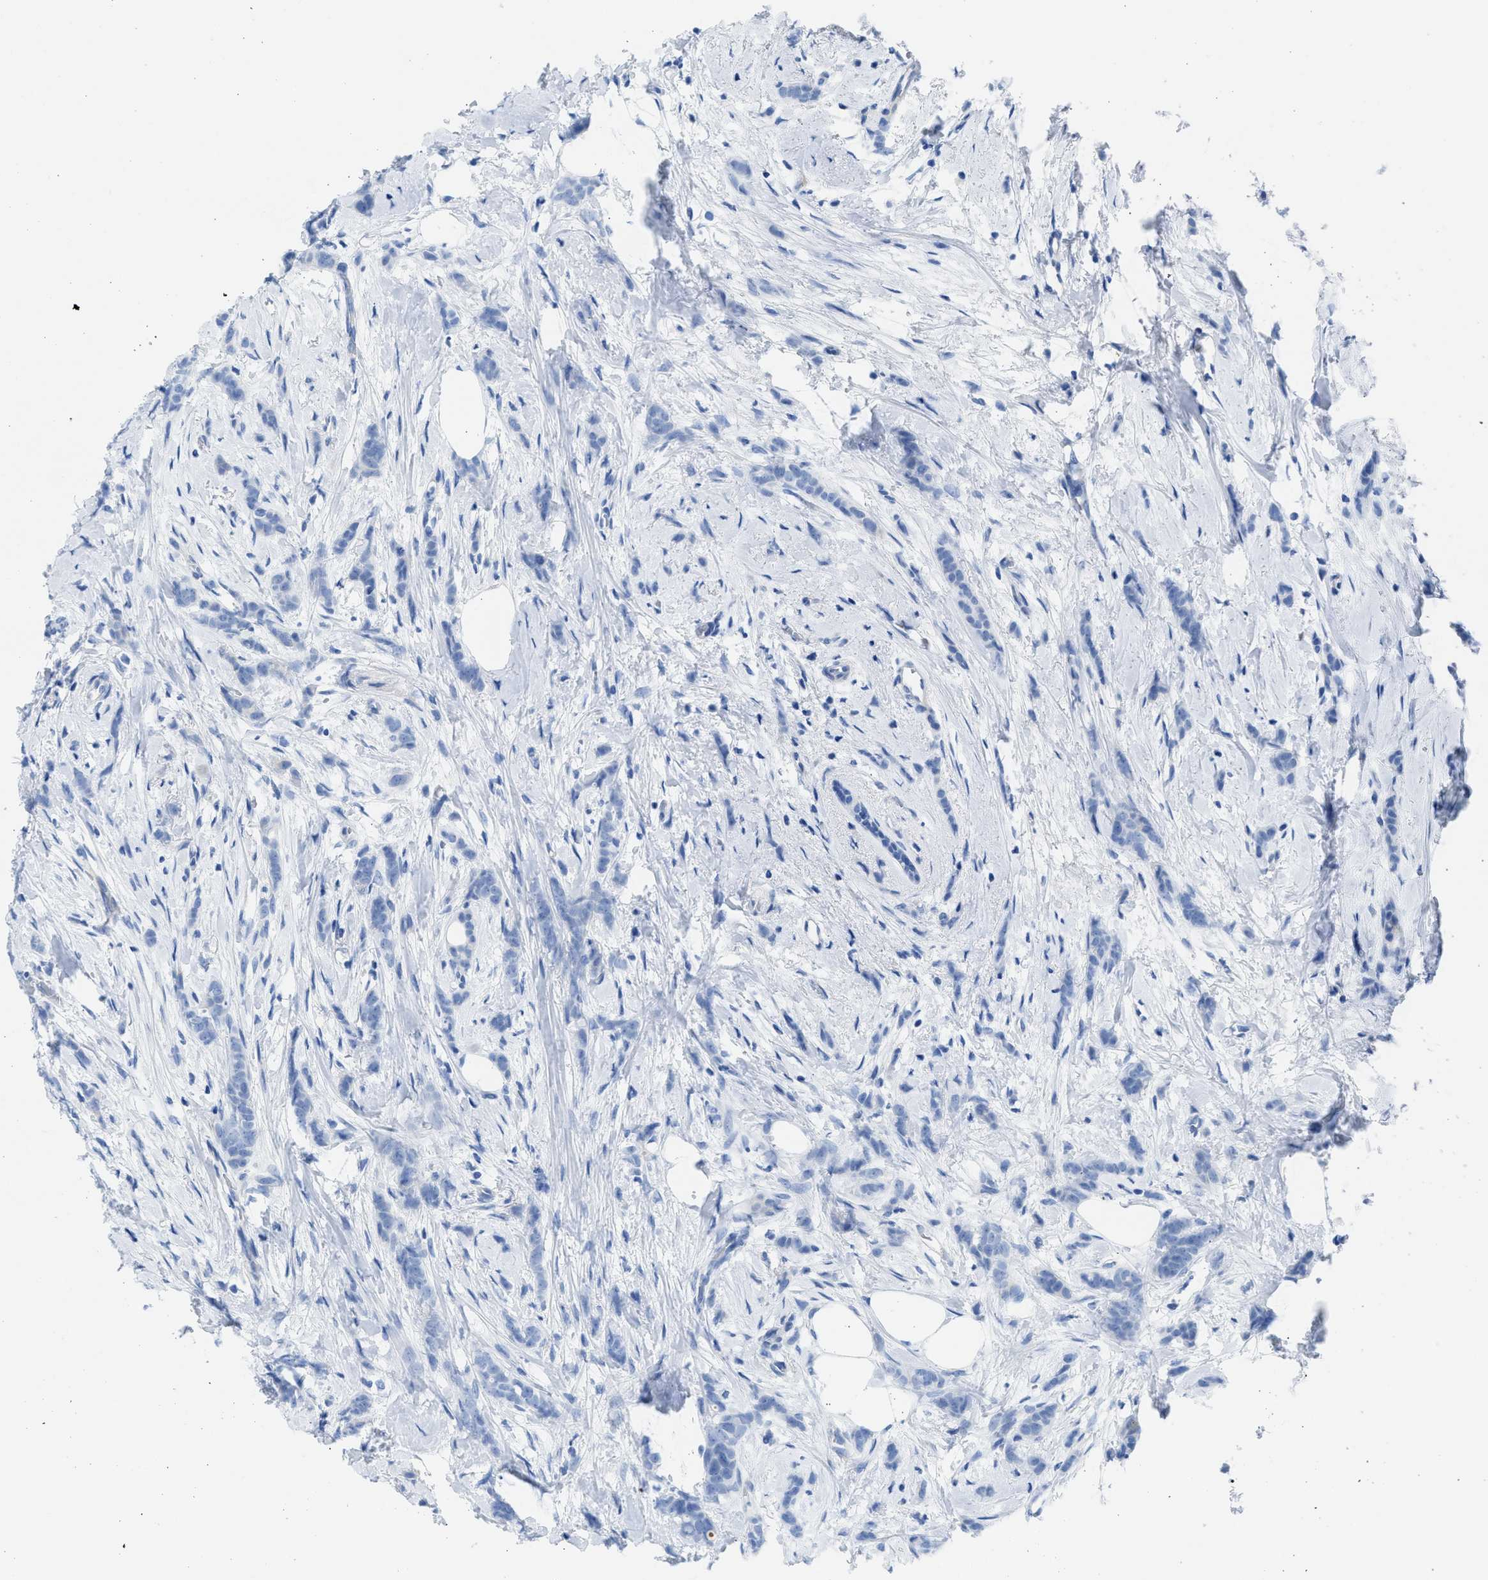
{"staining": {"intensity": "negative", "quantity": "none", "location": "none"}, "tissue": "breast cancer", "cell_type": "Tumor cells", "image_type": "cancer", "snomed": [{"axis": "morphology", "description": "Lobular carcinoma, in situ"}, {"axis": "morphology", "description": "Lobular carcinoma"}, {"axis": "topography", "description": "Breast"}], "caption": "IHC image of neoplastic tissue: breast cancer stained with DAB displays no significant protein staining in tumor cells.", "gene": "SPATA3", "patient": {"sex": "female", "age": 41}}